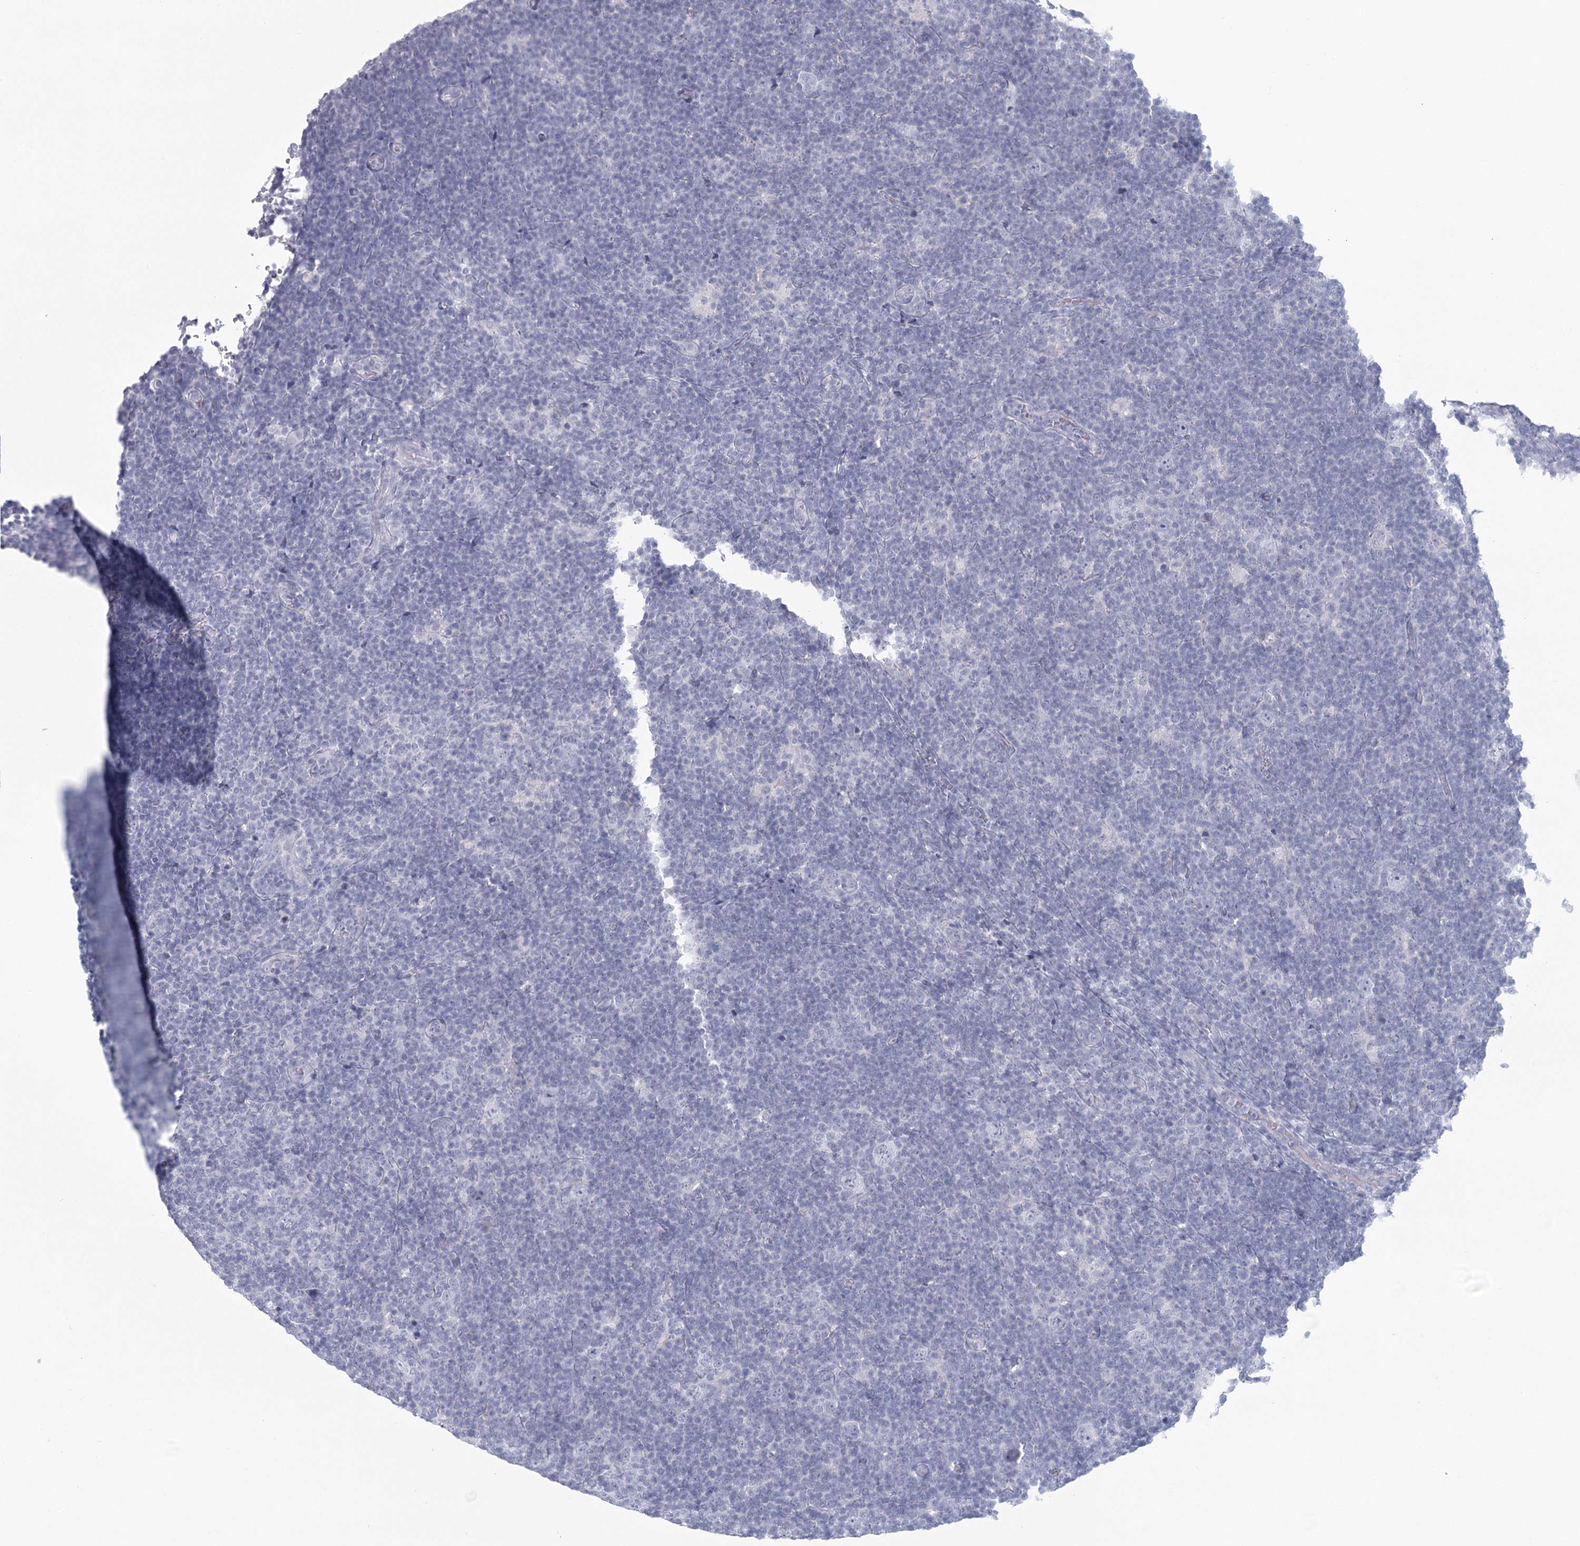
{"staining": {"intensity": "negative", "quantity": "none", "location": "none"}, "tissue": "lymphoma", "cell_type": "Tumor cells", "image_type": "cancer", "snomed": [{"axis": "morphology", "description": "Hodgkin's disease, NOS"}, {"axis": "topography", "description": "Lymph node"}], "caption": "Tumor cells are negative for brown protein staining in Hodgkin's disease.", "gene": "WNT8B", "patient": {"sex": "female", "age": 57}}